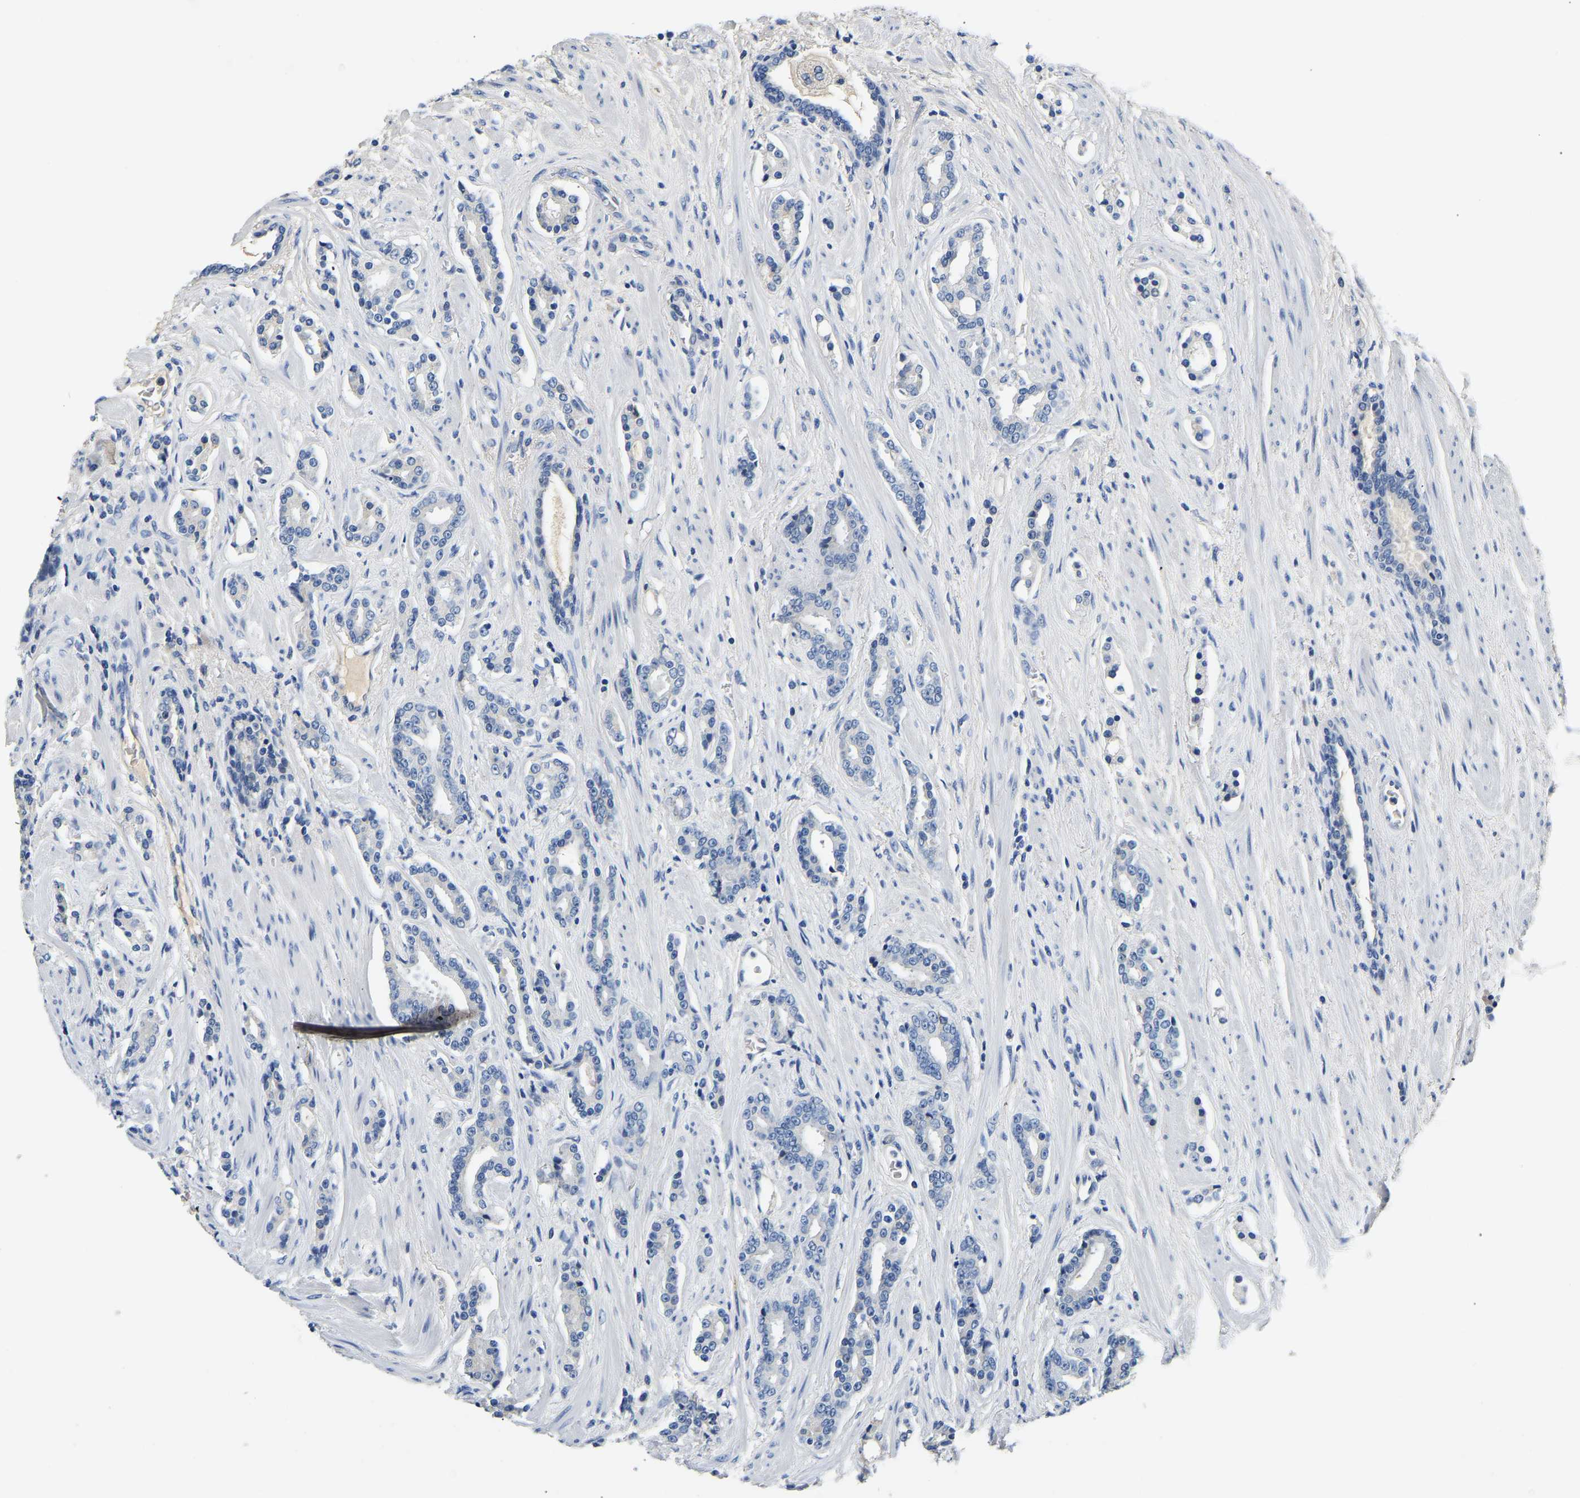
{"staining": {"intensity": "negative", "quantity": "none", "location": "none"}, "tissue": "prostate cancer", "cell_type": "Tumor cells", "image_type": "cancer", "snomed": [{"axis": "morphology", "description": "Adenocarcinoma, High grade"}, {"axis": "topography", "description": "Prostate"}], "caption": "Protein analysis of prostate cancer reveals no significant positivity in tumor cells. (Brightfield microscopy of DAB IHC at high magnification).", "gene": "PCK2", "patient": {"sex": "male", "age": 71}}